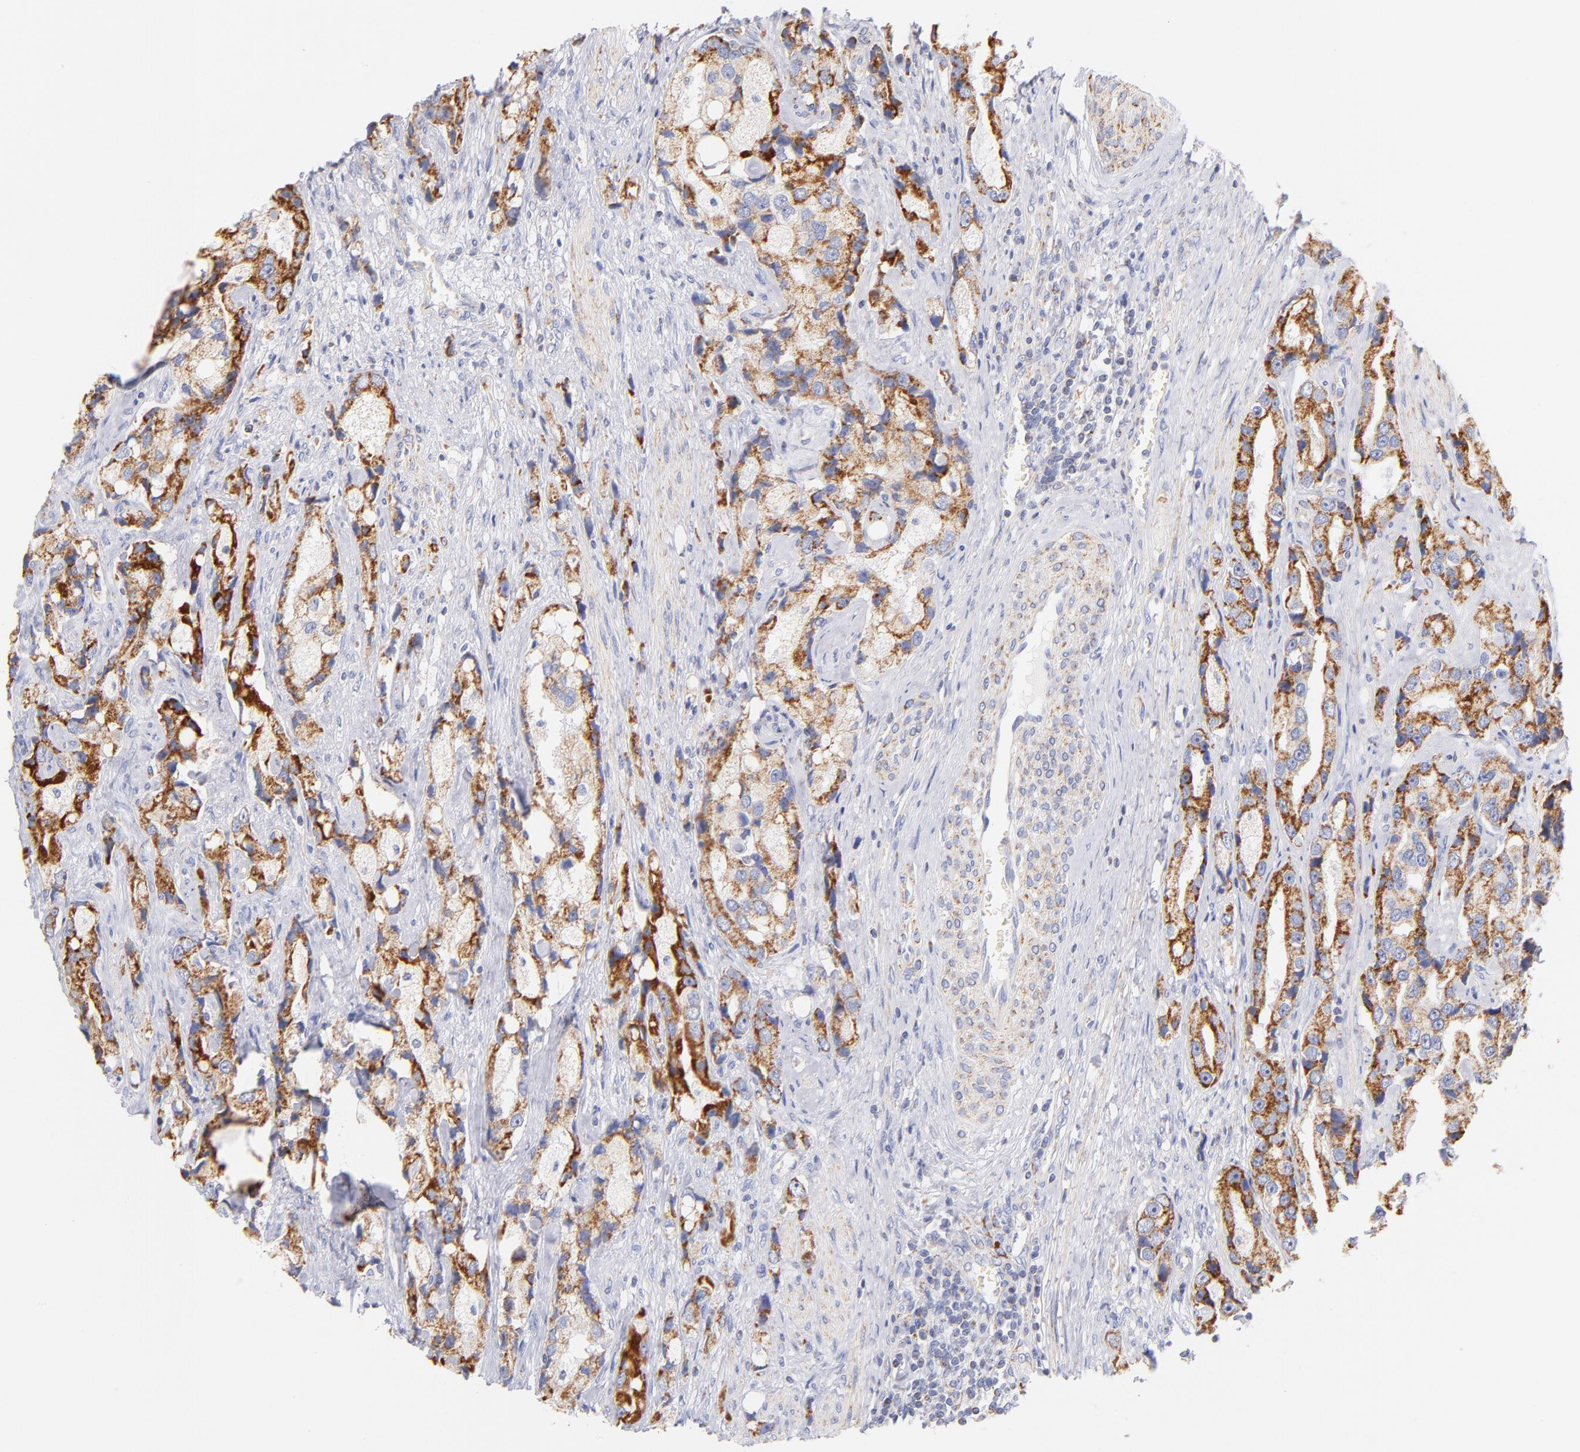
{"staining": {"intensity": "strong", "quantity": ">75%", "location": "cytoplasmic/membranous"}, "tissue": "prostate cancer", "cell_type": "Tumor cells", "image_type": "cancer", "snomed": [{"axis": "morphology", "description": "Adenocarcinoma, High grade"}, {"axis": "topography", "description": "Prostate"}], "caption": "Adenocarcinoma (high-grade) (prostate) stained for a protein shows strong cytoplasmic/membranous positivity in tumor cells.", "gene": "AIFM1", "patient": {"sex": "male", "age": 63}}